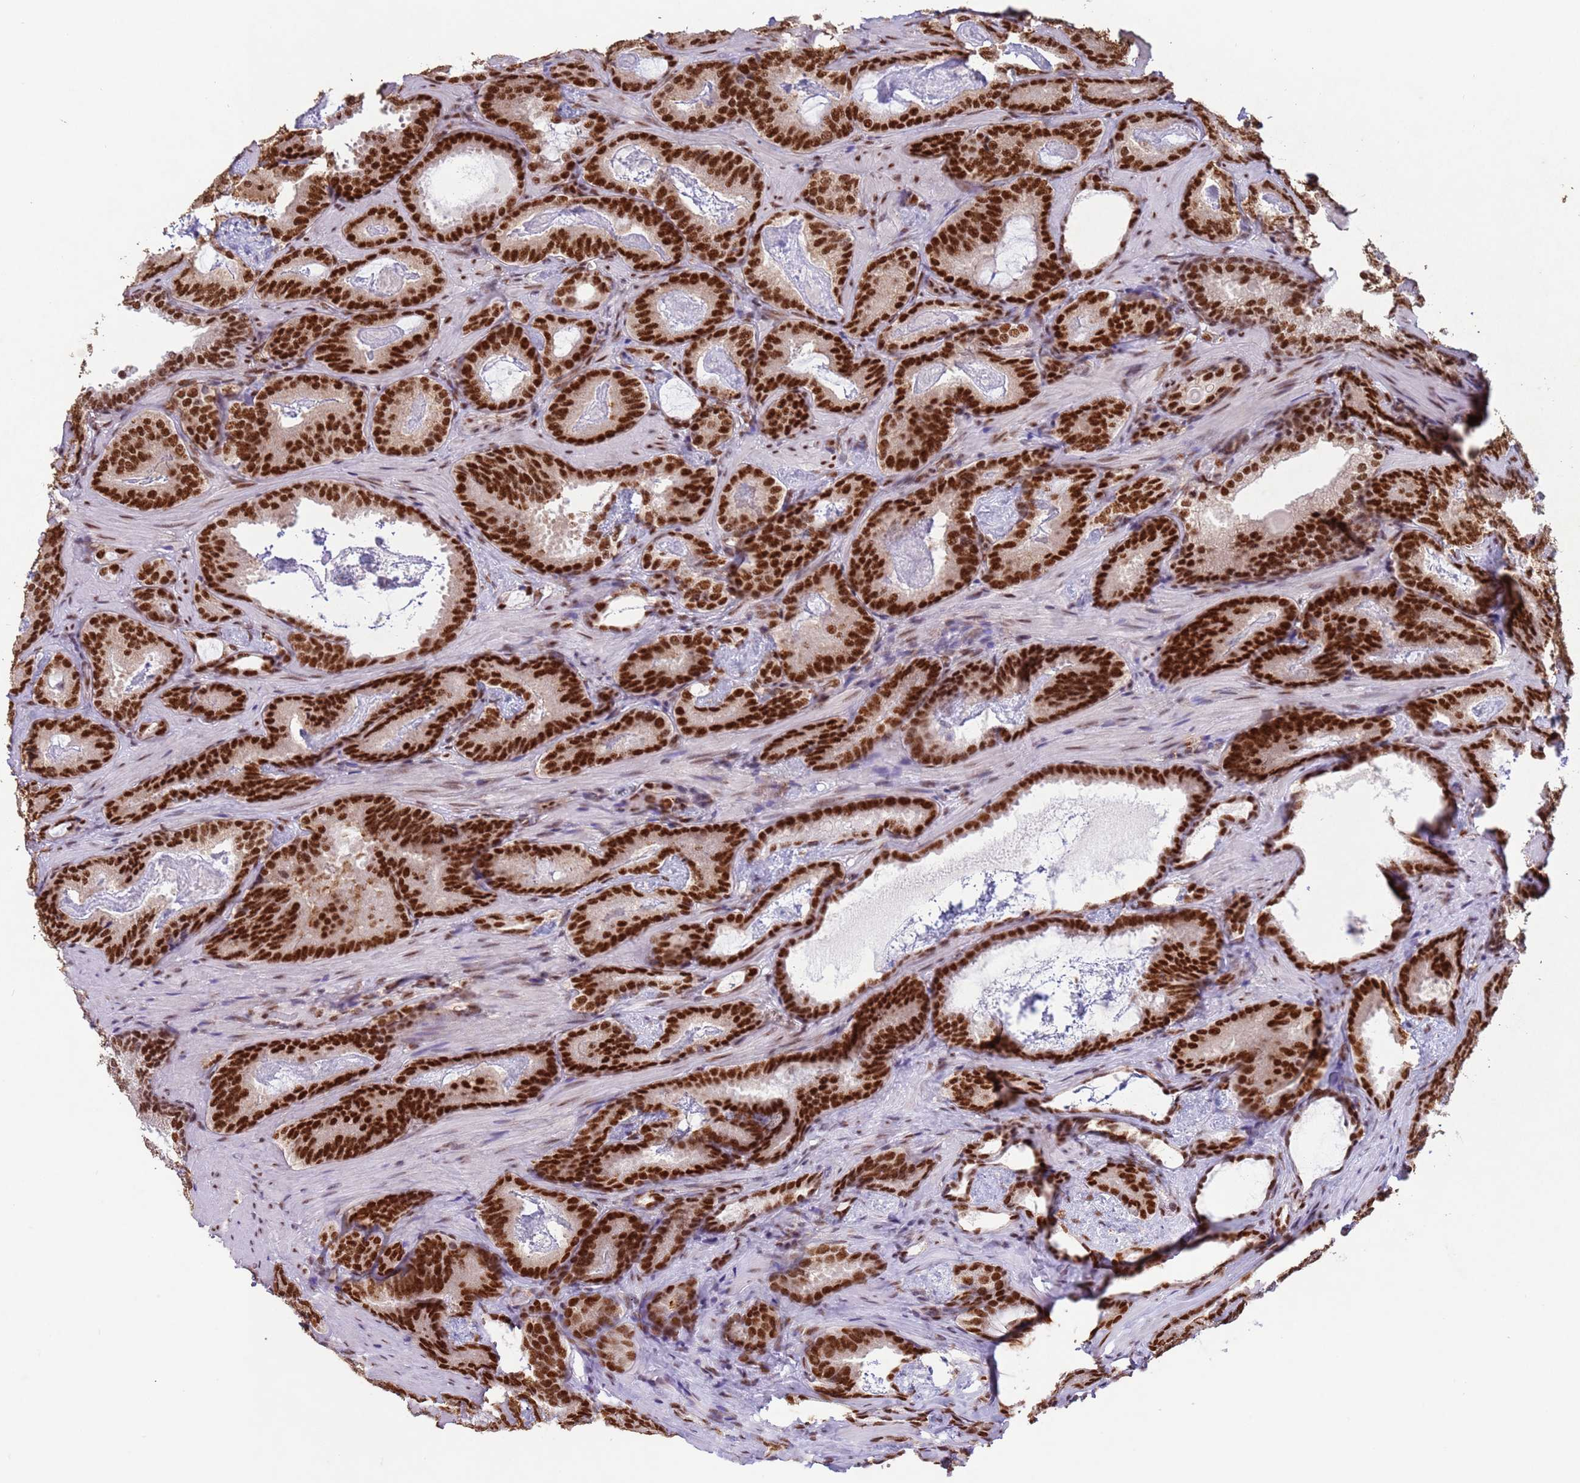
{"staining": {"intensity": "strong", "quantity": ">75%", "location": "nuclear"}, "tissue": "prostate cancer", "cell_type": "Tumor cells", "image_type": "cancer", "snomed": [{"axis": "morphology", "description": "Adenocarcinoma, Low grade"}, {"axis": "topography", "description": "Prostate"}], "caption": "A brown stain labels strong nuclear staining of a protein in human prostate cancer (adenocarcinoma (low-grade)) tumor cells.", "gene": "ESF1", "patient": {"sex": "male", "age": 60}}